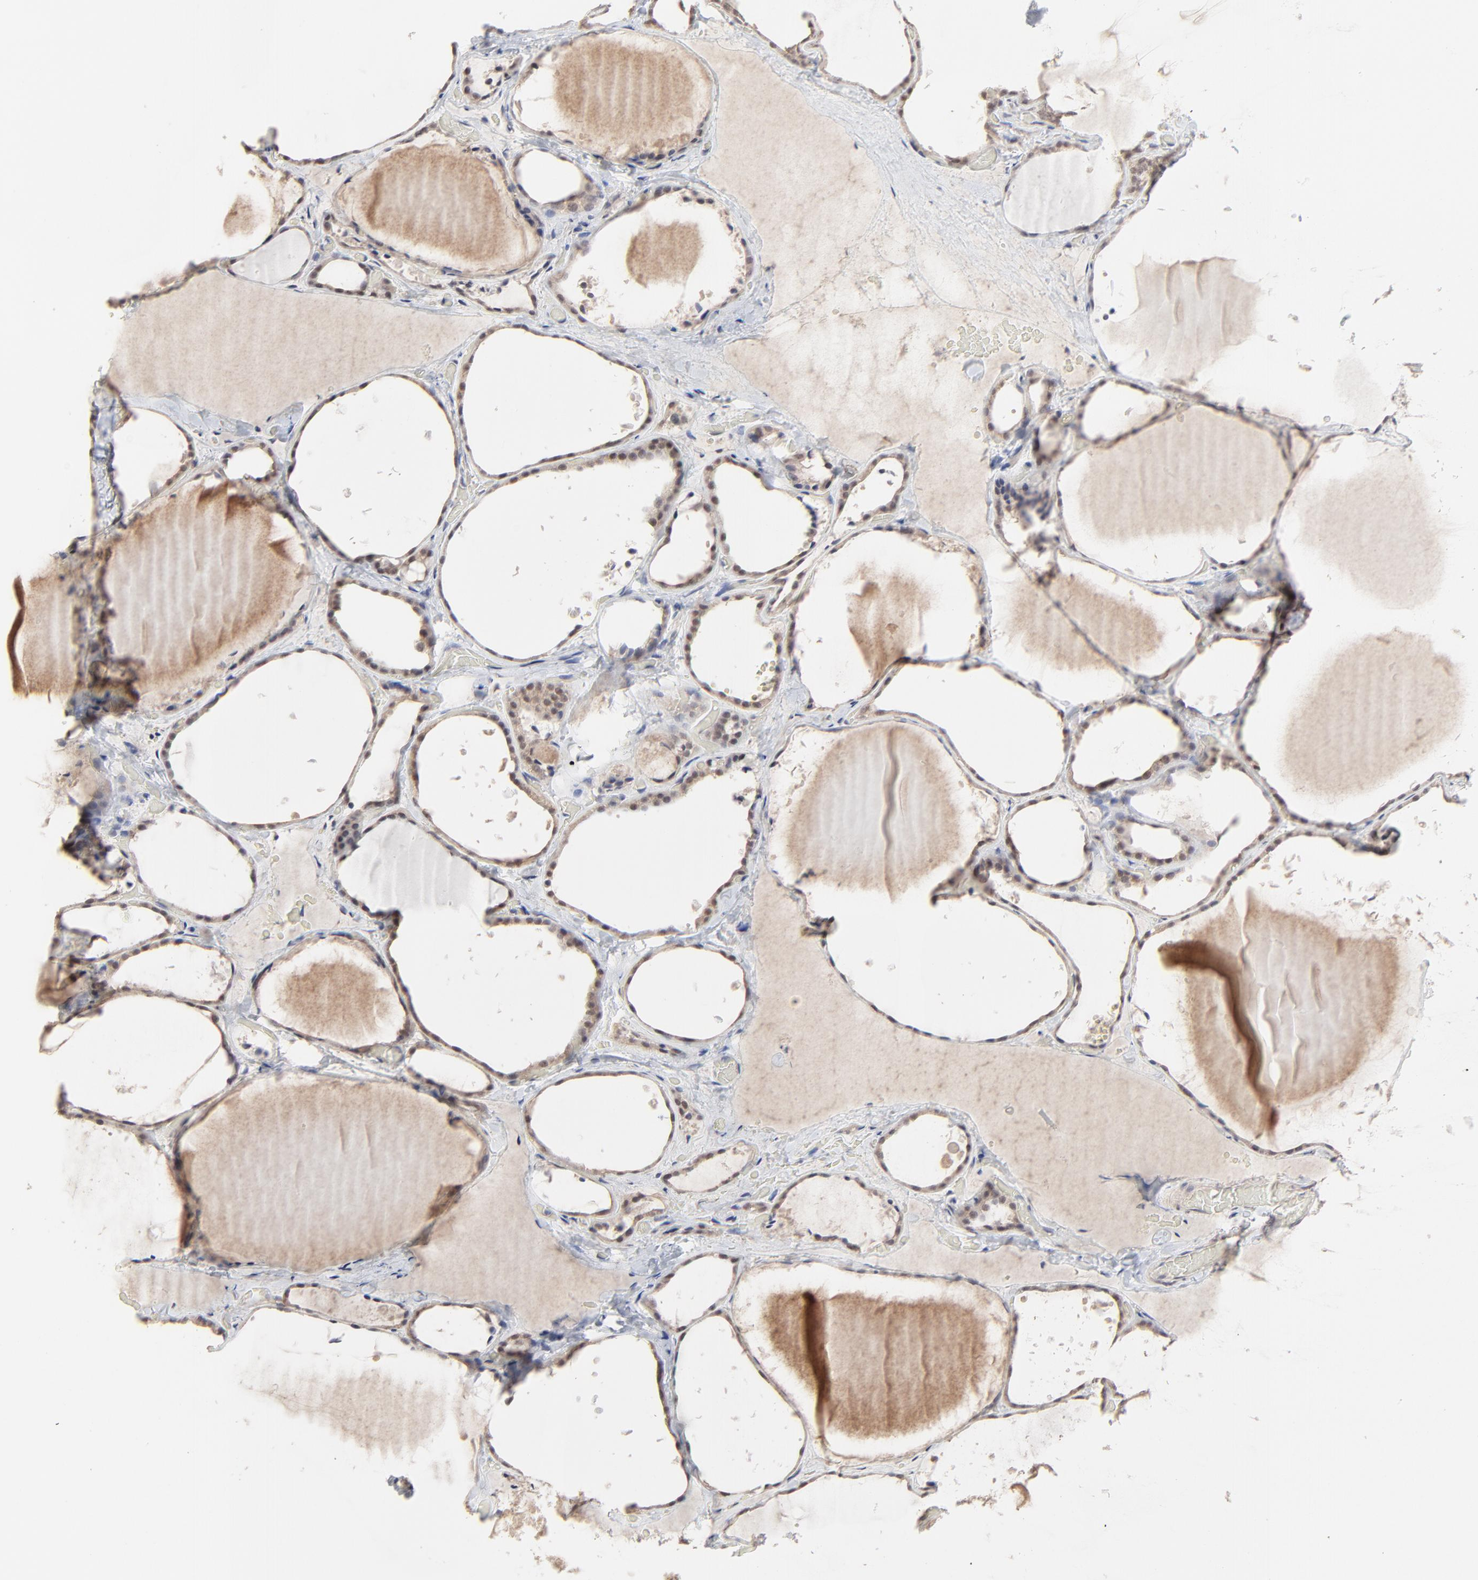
{"staining": {"intensity": "weak", "quantity": ">75%", "location": "cytoplasmic/membranous,nuclear"}, "tissue": "thyroid gland", "cell_type": "Glandular cells", "image_type": "normal", "snomed": [{"axis": "morphology", "description": "Normal tissue, NOS"}, {"axis": "topography", "description": "Thyroid gland"}], "caption": "Approximately >75% of glandular cells in benign human thyroid gland reveal weak cytoplasmic/membranous,nuclear protein expression as visualized by brown immunohistochemical staining.", "gene": "FAM199X", "patient": {"sex": "female", "age": 22}}